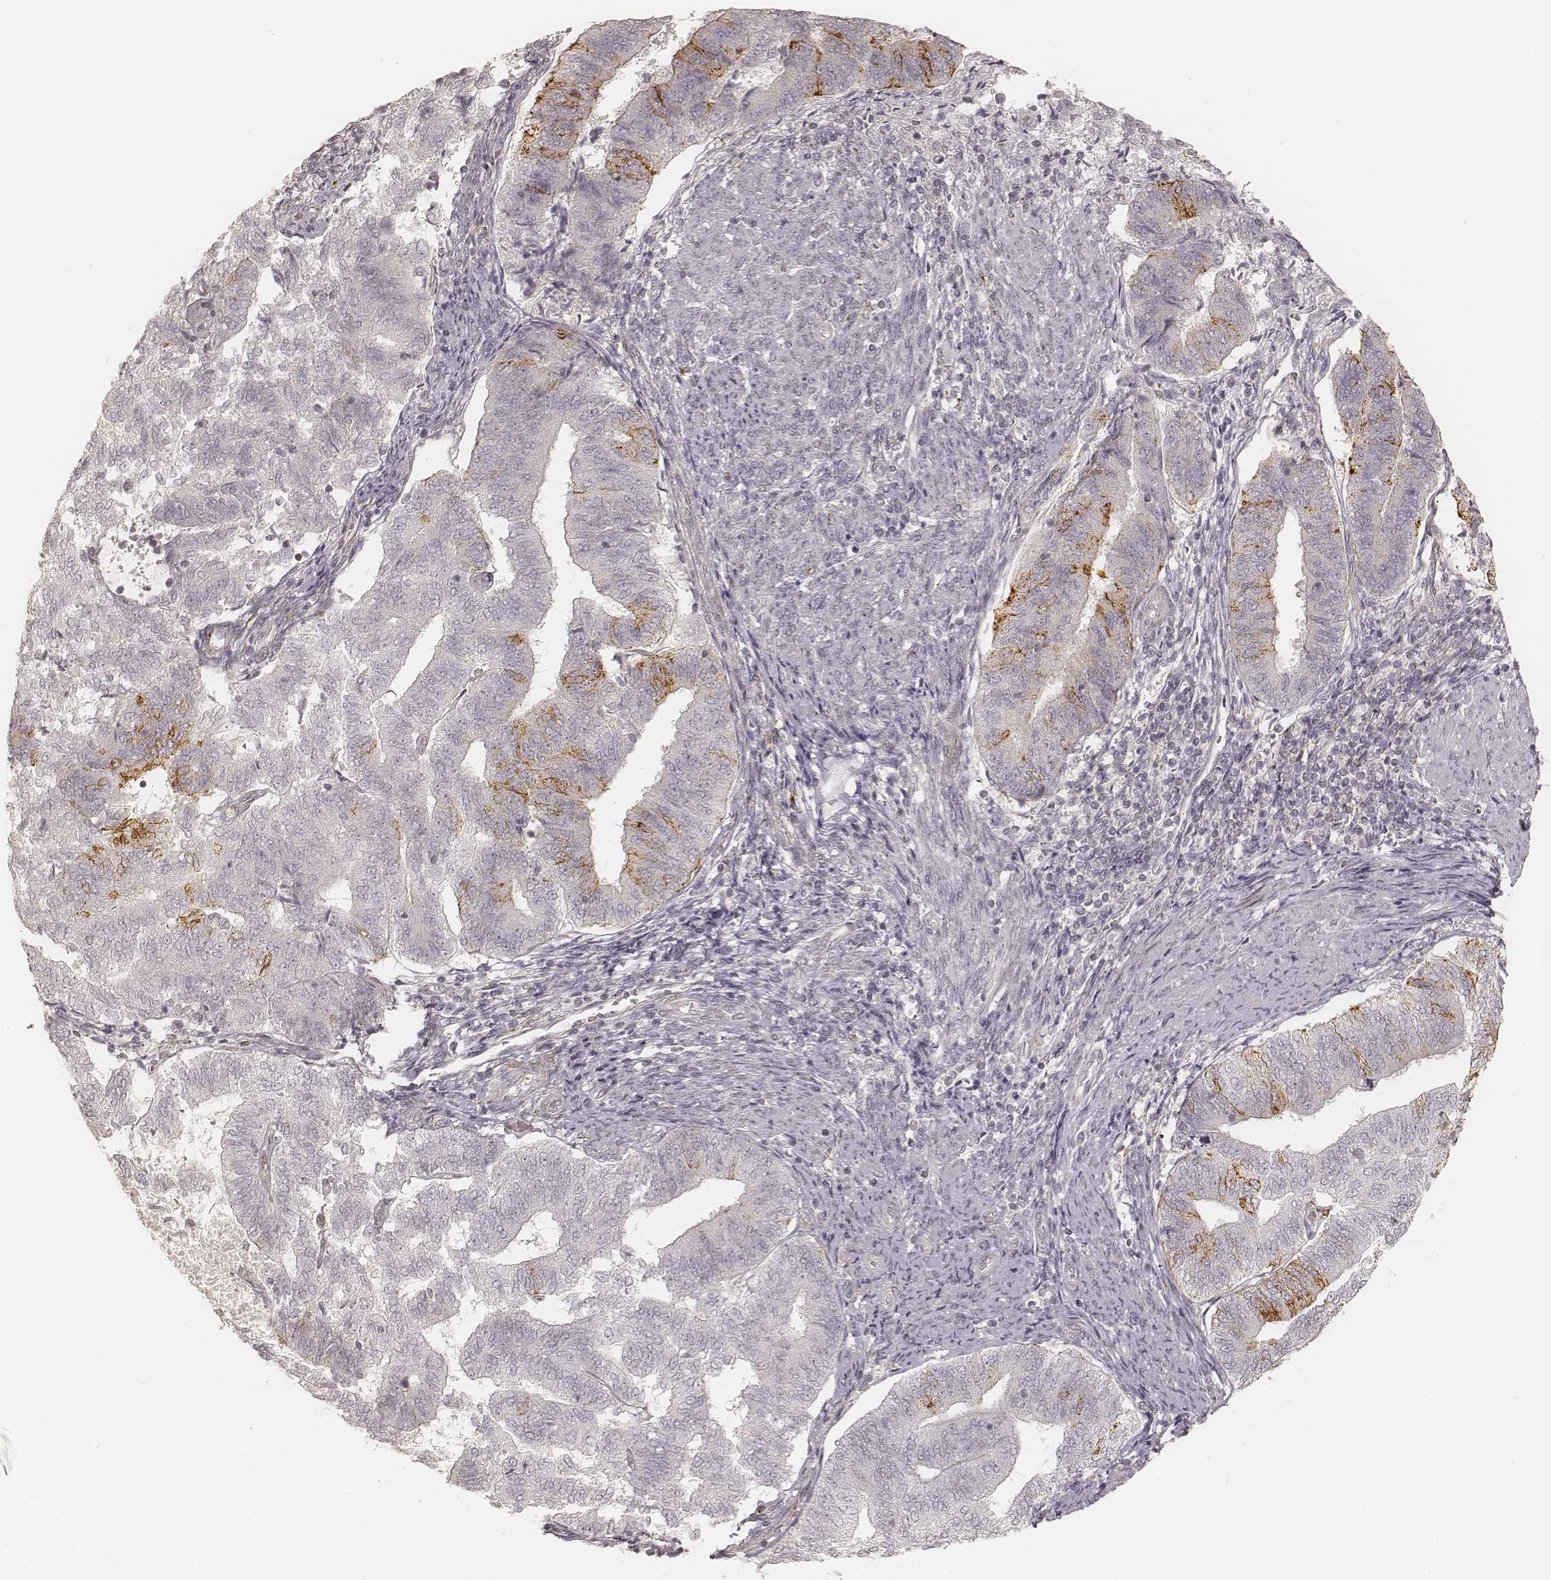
{"staining": {"intensity": "moderate", "quantity": ">75%", "location": "cytoplasmic/membranous"}, "tissue": "endometrial cancer", "cell_type": "Tumor cells", "image_type": "cancer", "snomed": [{"axis": "morphology", "description": "Adenocarcinoma, NOS"}, {"axis": "topography", "description": "Endometrium"}], "caption": "High-magnification brightfield microscopy of endometrial adenocarcinoma stained with DAB (3,3'-diaminobenzidine) (brown) and counterstained with hematoxylin (blue). tumor cells exhibit moderate cytoplasmic/membranous expression is appreciated in about>75% of cells.", "gene": "GORASP2", "patient": {"sex": "female", "age": 65}}